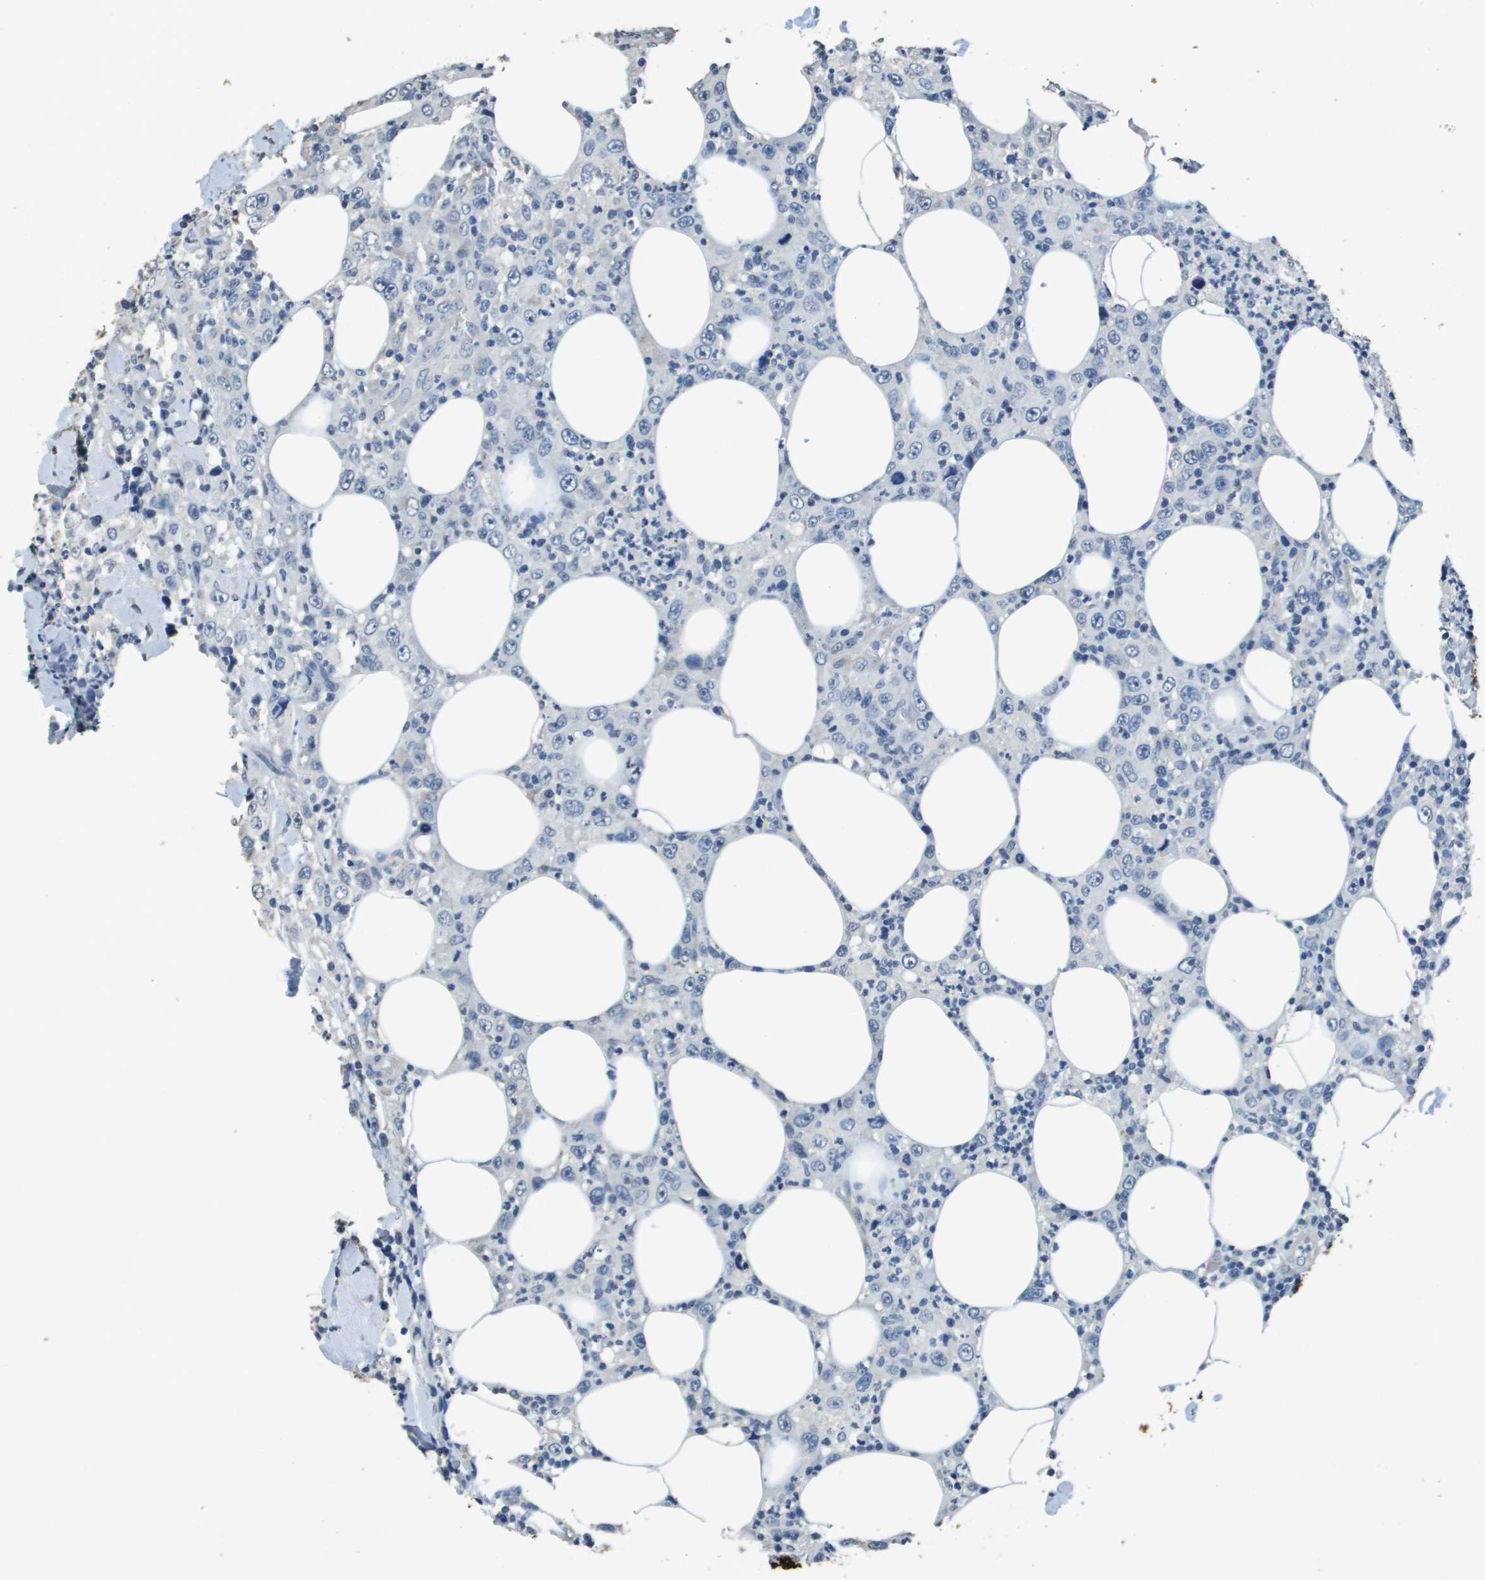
{"staining": {"intensity": "negative", "quantity": "none", "location": "none"}, "tissue": "thyroid cancer", "cell_type": "Tumor cells", "image_type": "cancer", "snomed": [{"axis": "morphology", "description": "Carcinoma, NOS"}, {"axis": "topography", "description": "Thyroid gland"}], "caption": "Immunohistochemistry of thyroid cancer exhibits no staining in tumor cells.", "gene": "MT3", "patient": {"sex": "female", "age": 77}}